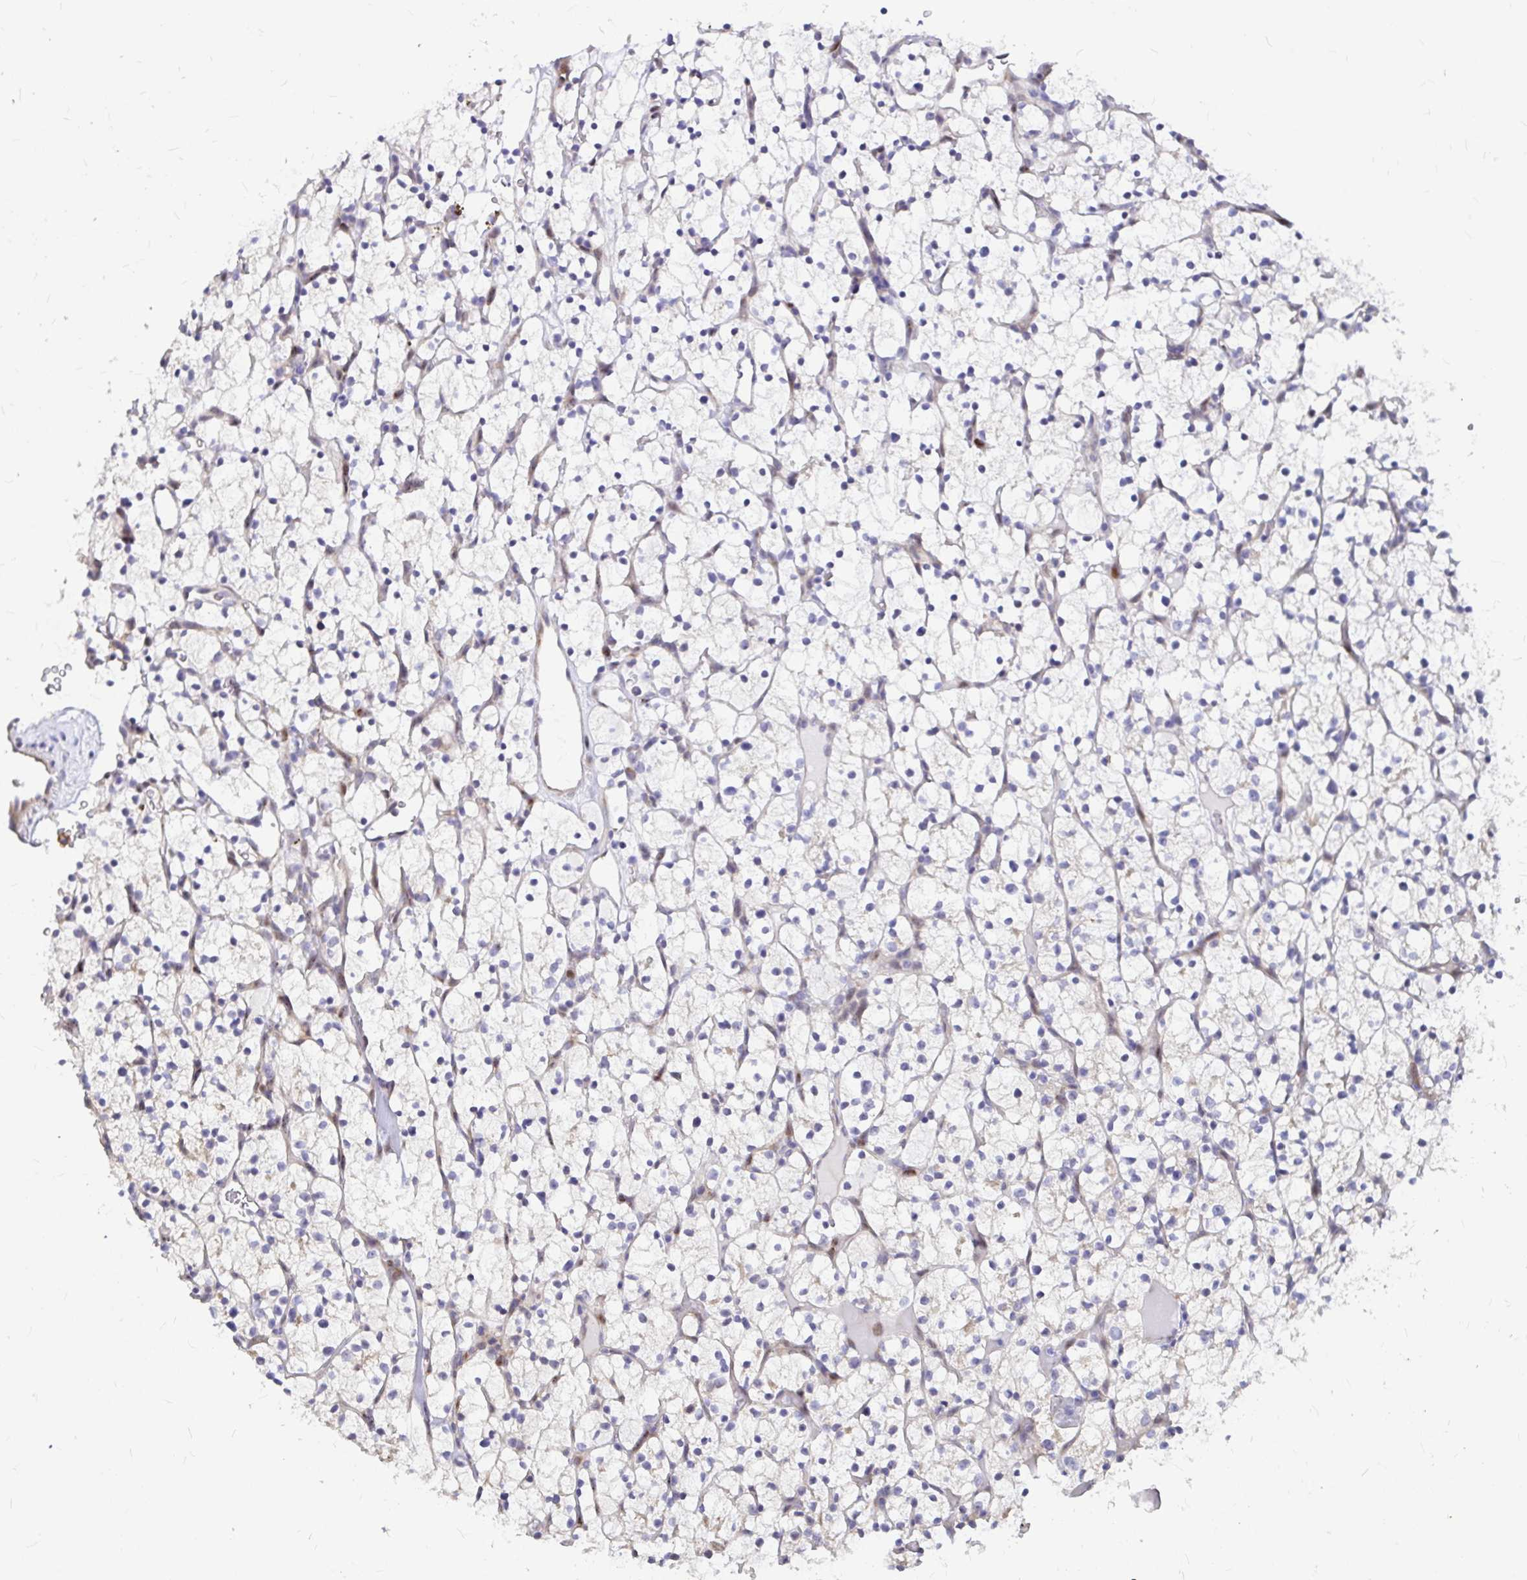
{"staining": {"intensity": "negative", "quantity": "none", "location": "none"}, "tissue": "renal cancer", "cell_type": "Tumor cells", "image_type": "cancer", "snomed": [{"axis": "morphology", "description": "Adenocarcinoma, NOS"}, {"axis": "topography", "description": "Kidney"}], "caption": "This is an immunohistochemistry histopathology image of renal cancer (adenocarcinoma). There is no positivity in tumor cells.", "gene": "GABBR2", "patient": {"sex": "female", "age": 64}}